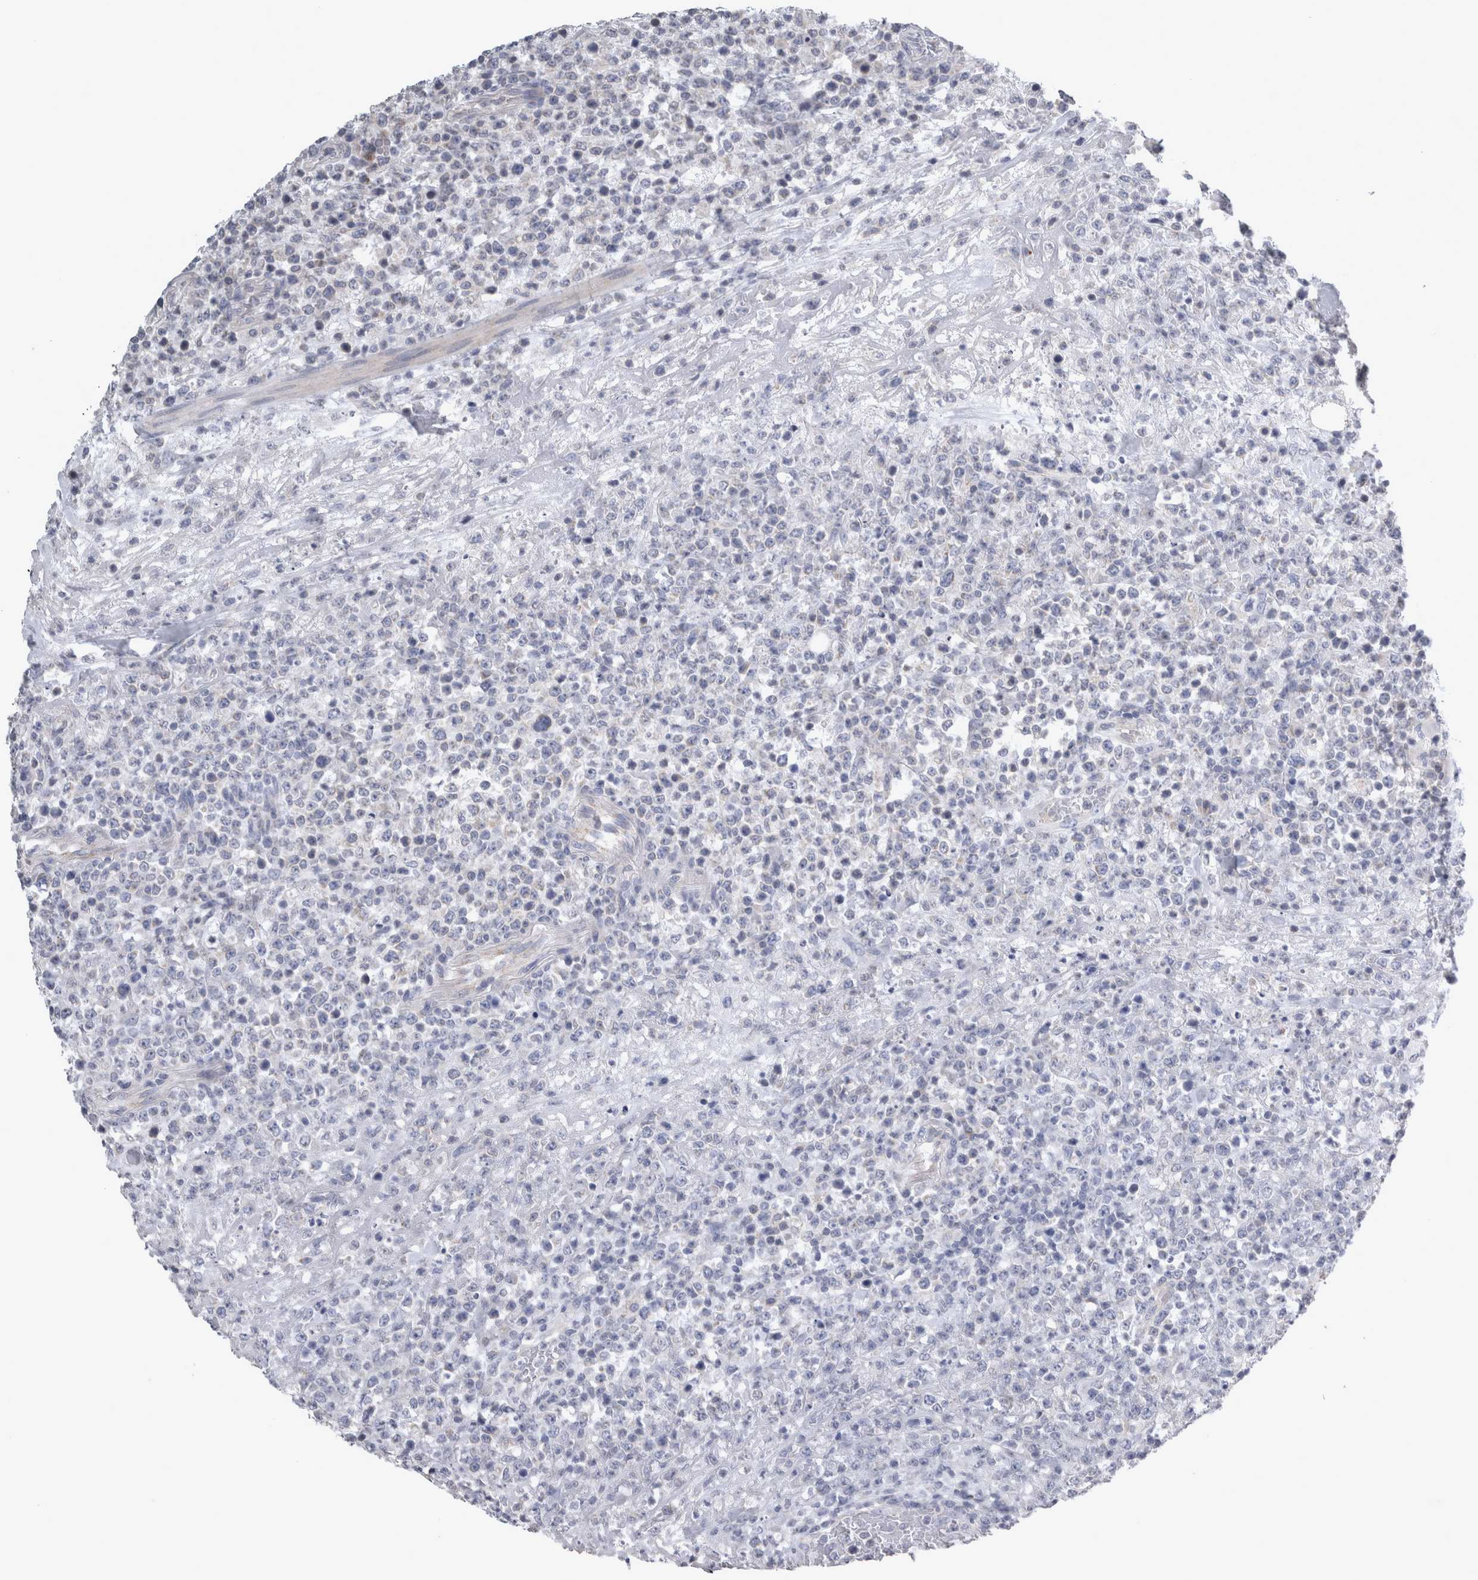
{"staining": {"intensity": "negative", "quantity": "none", "location": "none"}, "tissue": "lymphoma", "cell_type": "Tumor cells", "image_type": "cancer", "snomed": [{"axis": "morphology", "description": "Malignant lymphoma, non-Hodgkin's type, High grade"}, {"axis": "topography", "description": "Colon"}], "caption": "A micrograph of human lymphoma is negative for staining in tumor cells.", "gene": "TCAP", "patient": {"sex": "female", "age": 53}}